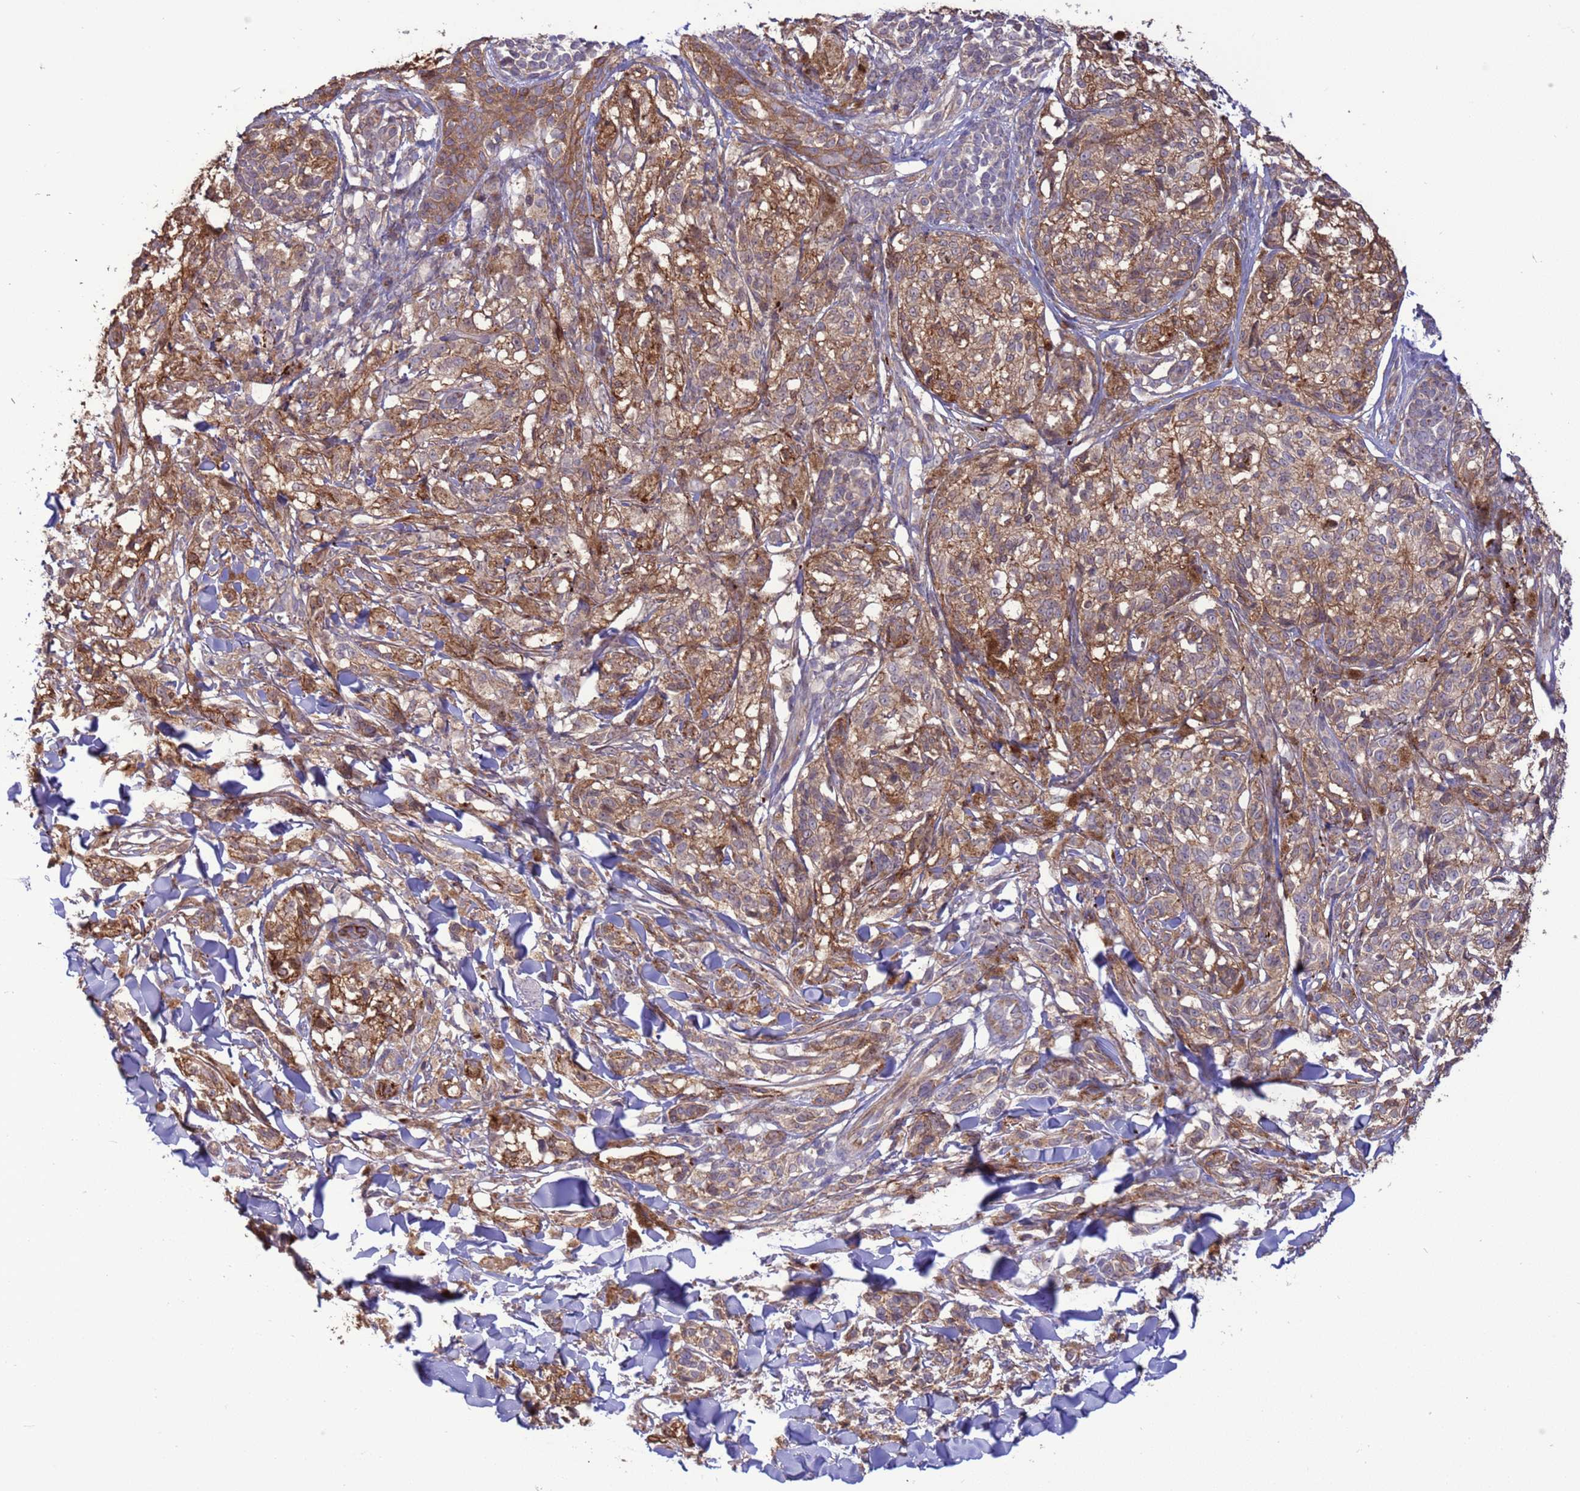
{"staining": {"intensity": "moderate", "quantity": "25%-75%", "location": "cytoplasmic/membranous"}, "tissue": "melanoma", "cell_type": "Tumor cells", "image_type": "cancer", "snomed": [{"axis": "morphology", "description": "Malignant melanoma, NOS"}, {"axis": "topography", "description": "Skin of upper extremity"}], "caption": "IHC micrograph of human melanoma stained for a protein (brown), which displays medium levels of moderate cytoplasmic/membranous expression in approximately 25%-75% of tumor cells.", "gene": "GJA10", "patient": {"sex": "male", "age": 40}}